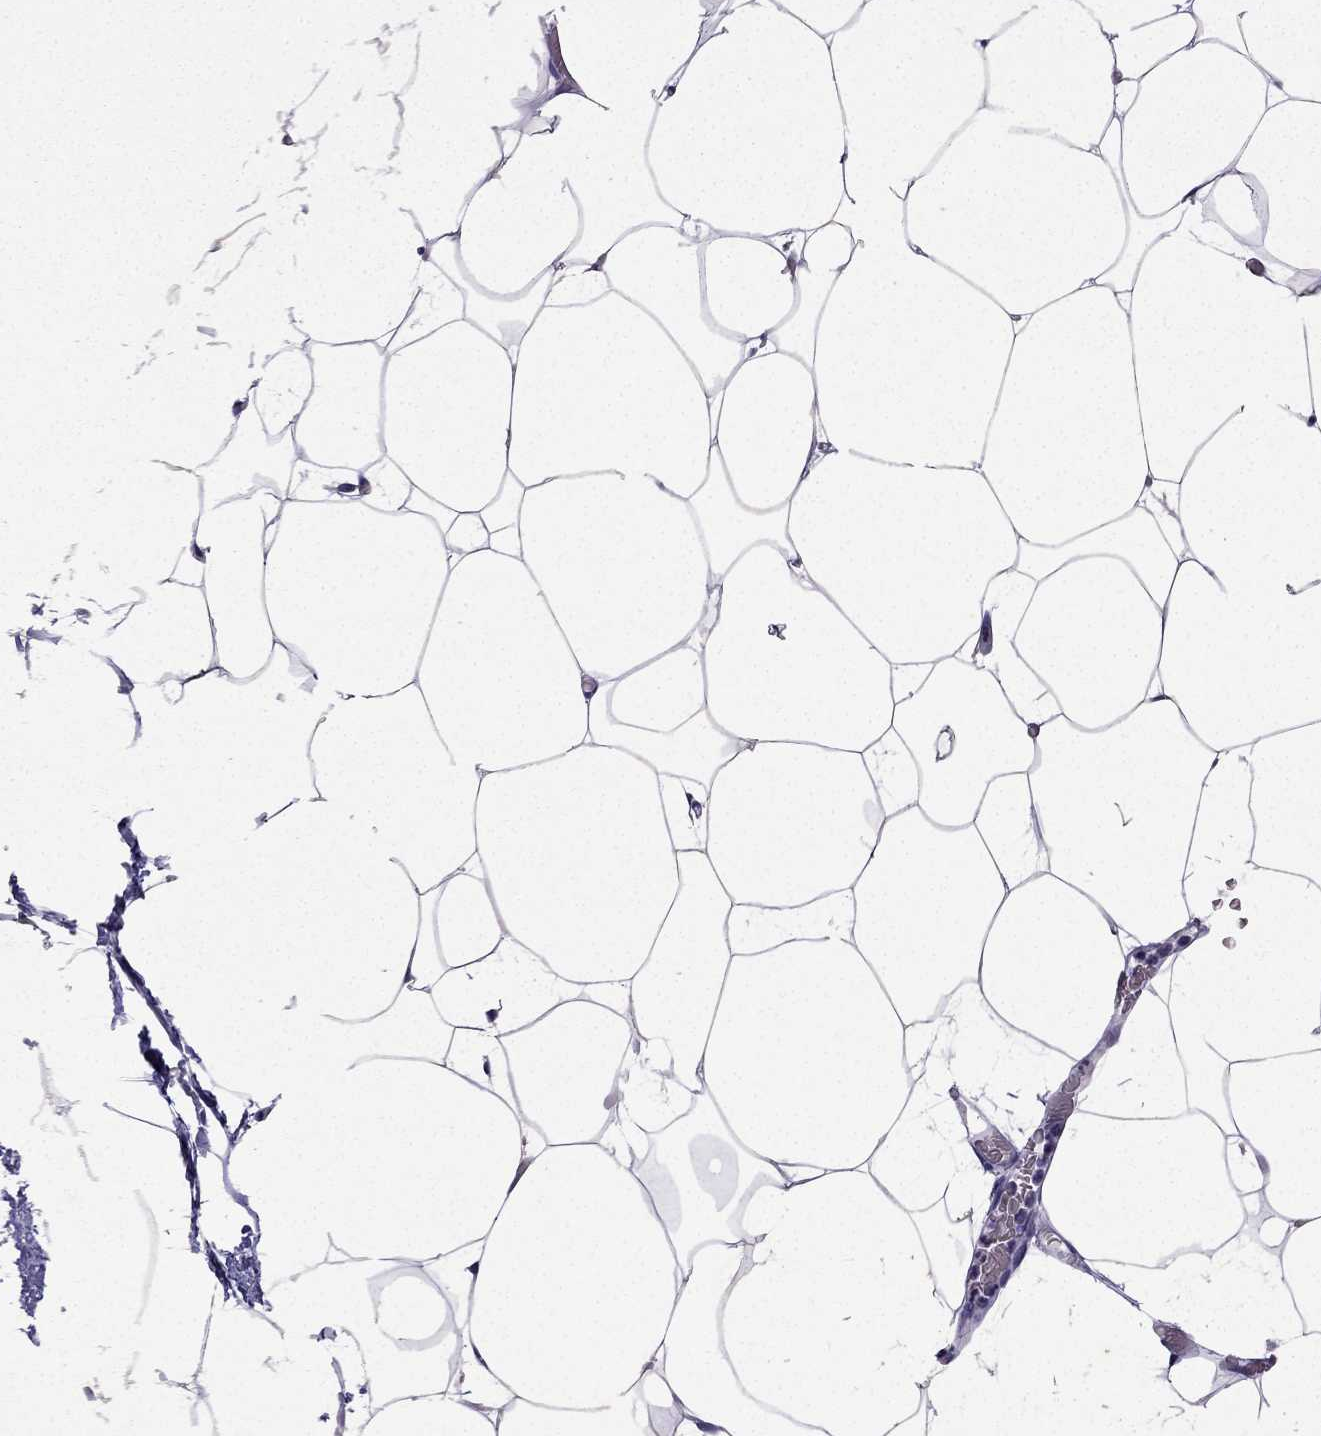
{"staining": {"intensity": "negative", "quantity": "none", "location": "none"}, "tissue": "adipose tissue", "cell_type": "Adipocytes", "image_type": "normal", "snomed": [{"axis": "morphology", "description": "Normal tissue, NOS"}, {"axis": "topography", "description": "Adipose tissue"}], "caption": "The immunohistochemistry histopathology image has no significant positivity in adipocytes of adipose tissue.", "gene": "TTN", "patient": {"sex": "male", "age": 57}}